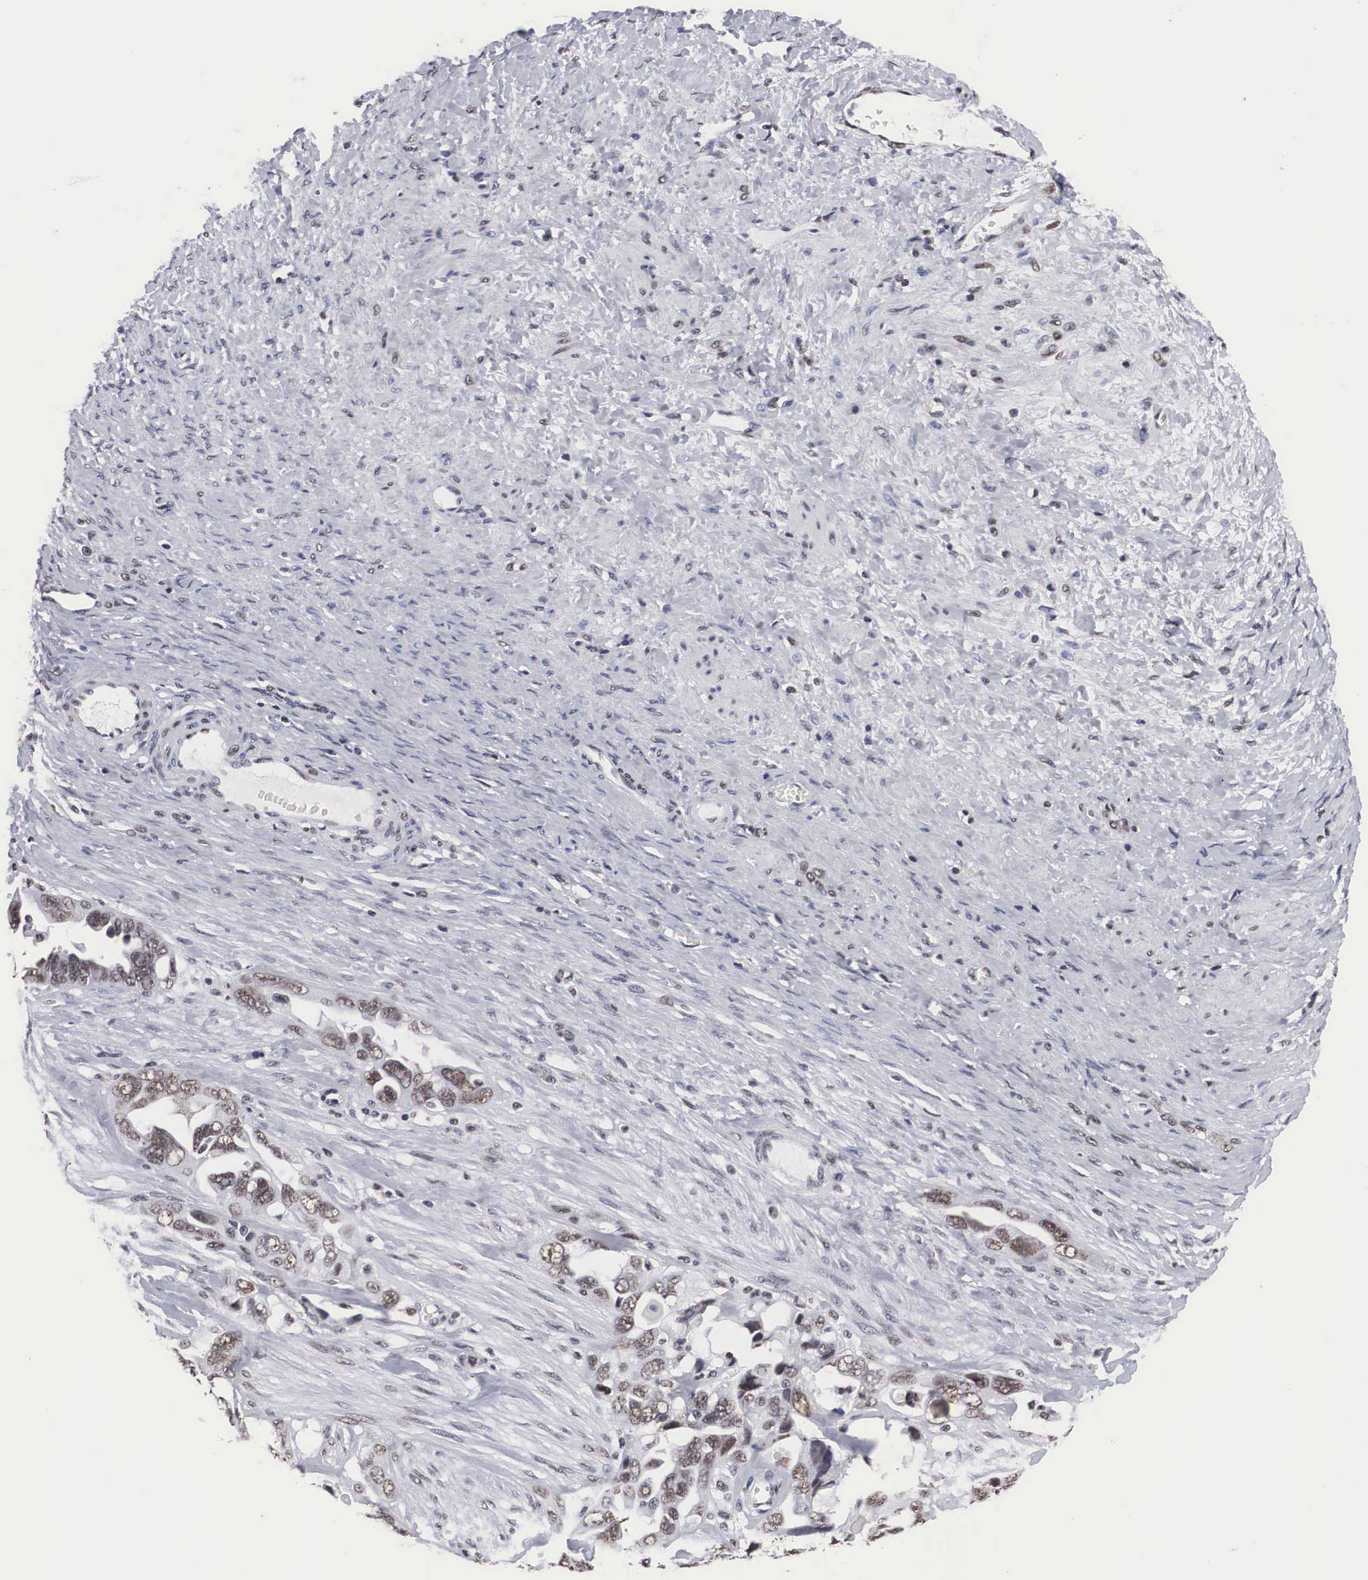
{"staining": {"intensity": "moderate", "quantity": "25%-75%", "location": "nuclear"}, "tissue": "ovarian cancer", "cell_type": "Tumor cells", "image_type": "cancer", "snomed": [{"axis": "morphology", "description": "Cystadenocarcinoma, serous, NOS"}, {"axis": "topography", "description": "Ovary"}], "caption": "Immunohistochemistry (IHC) of ovarian serous cystadenocarcinoma demonstrates medium levels of moderate nuclear staining in about 25%-75% of tumor cells. (brown staining indicates protein expression, while blue staining denotes nuclei).", "gene": "ACIN1", "patient": {"sex": "female", "age": 63}}